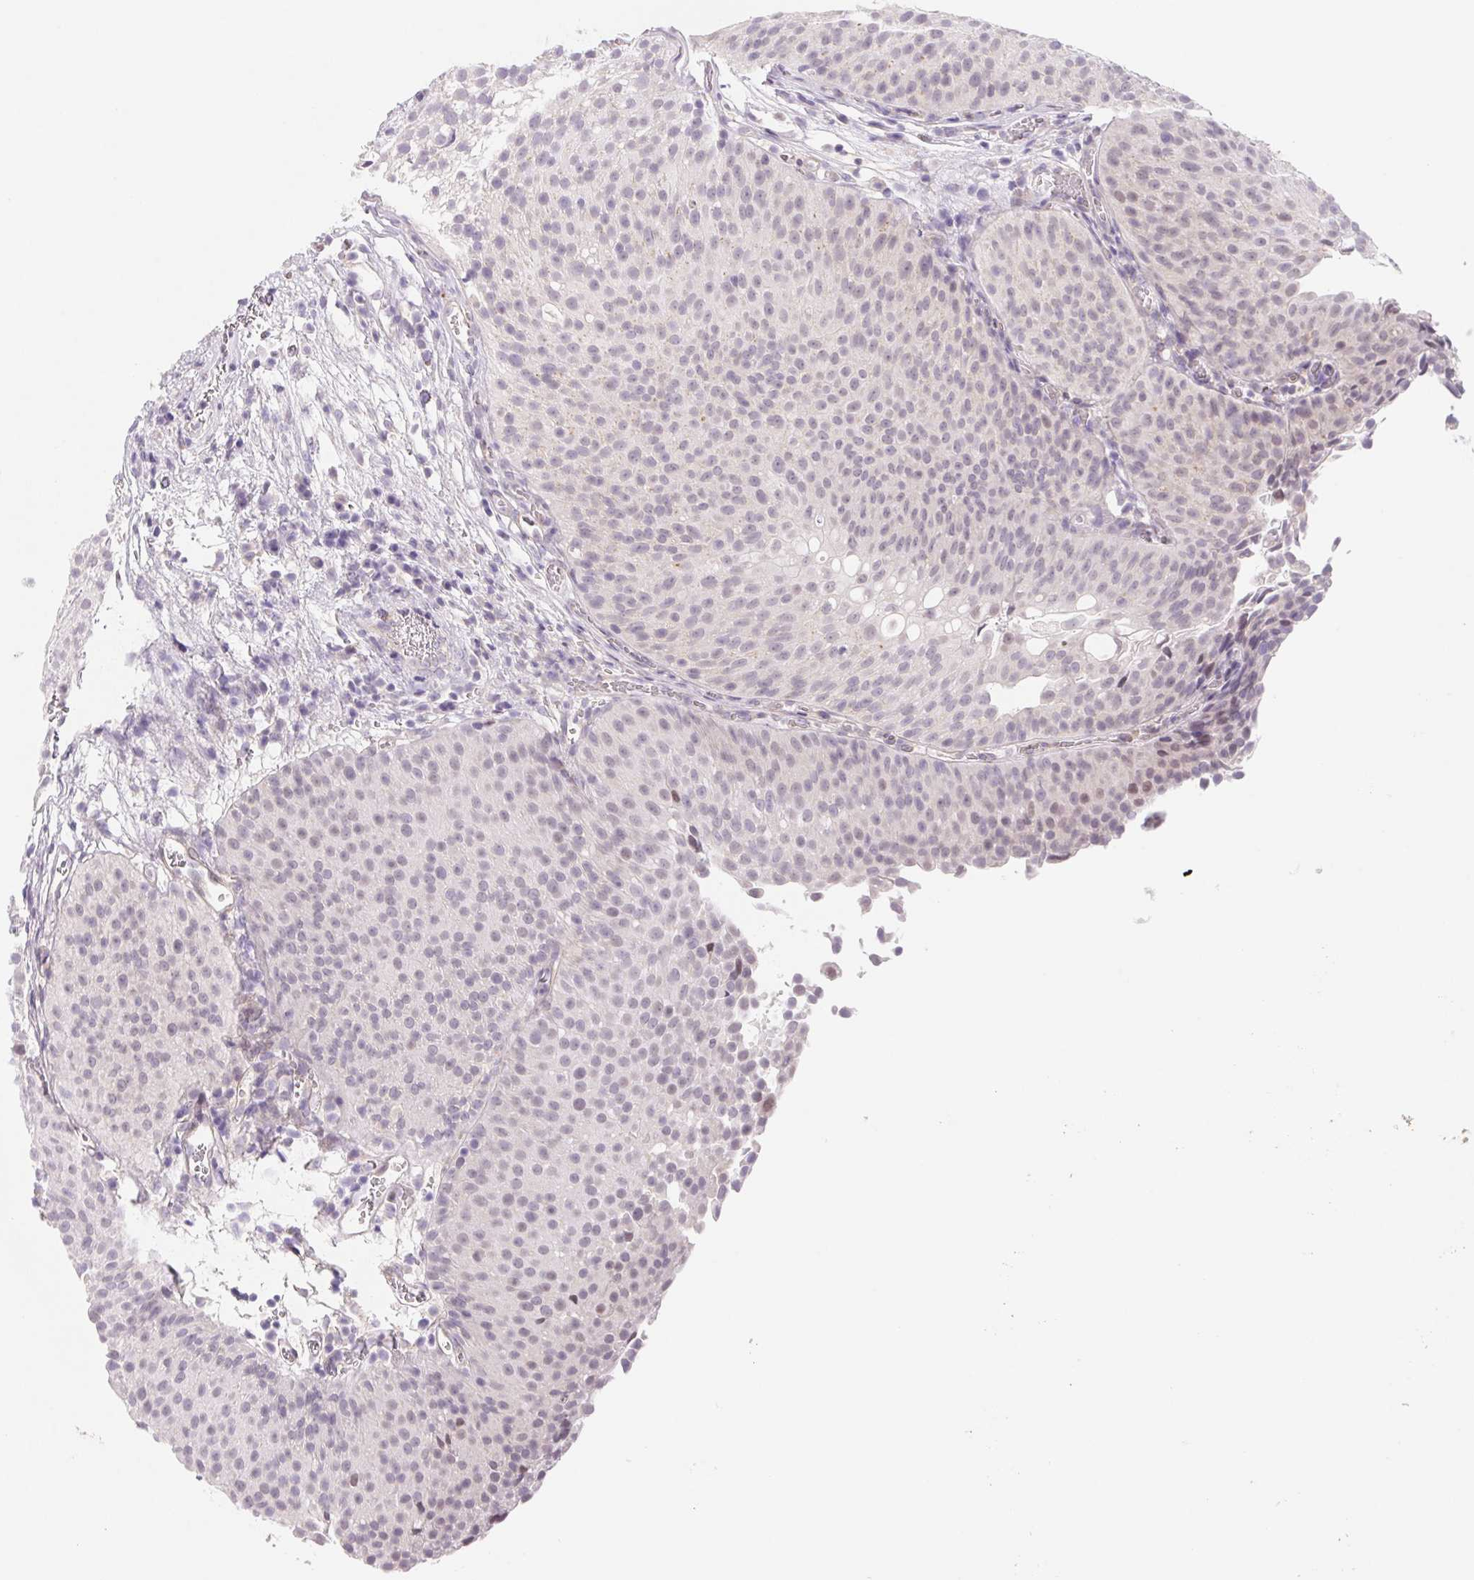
{"staining": {"intensity": "weak", "quantity": "<25%", "location": "nuclear"}, "tissue": "urothelial cancer", "cell_type": "Tumor cells", "image_type": "cancer", "snomed": [{"axis": "morphology", "description": "Urothelial carcinoma, Low grade"}, {"axis": "topography", "description": "Urinary bladder"}], "caption": "Tumor cells are negative for brown protein staining in urothelial cancer. The staining is performed using DAB (3,3'-diaminobenzidine) brown chromogen with nuclei counter-stained in using hematoxylin.", "gene": "CTNND2", "patient": {"sex": "male", "age": 80}}